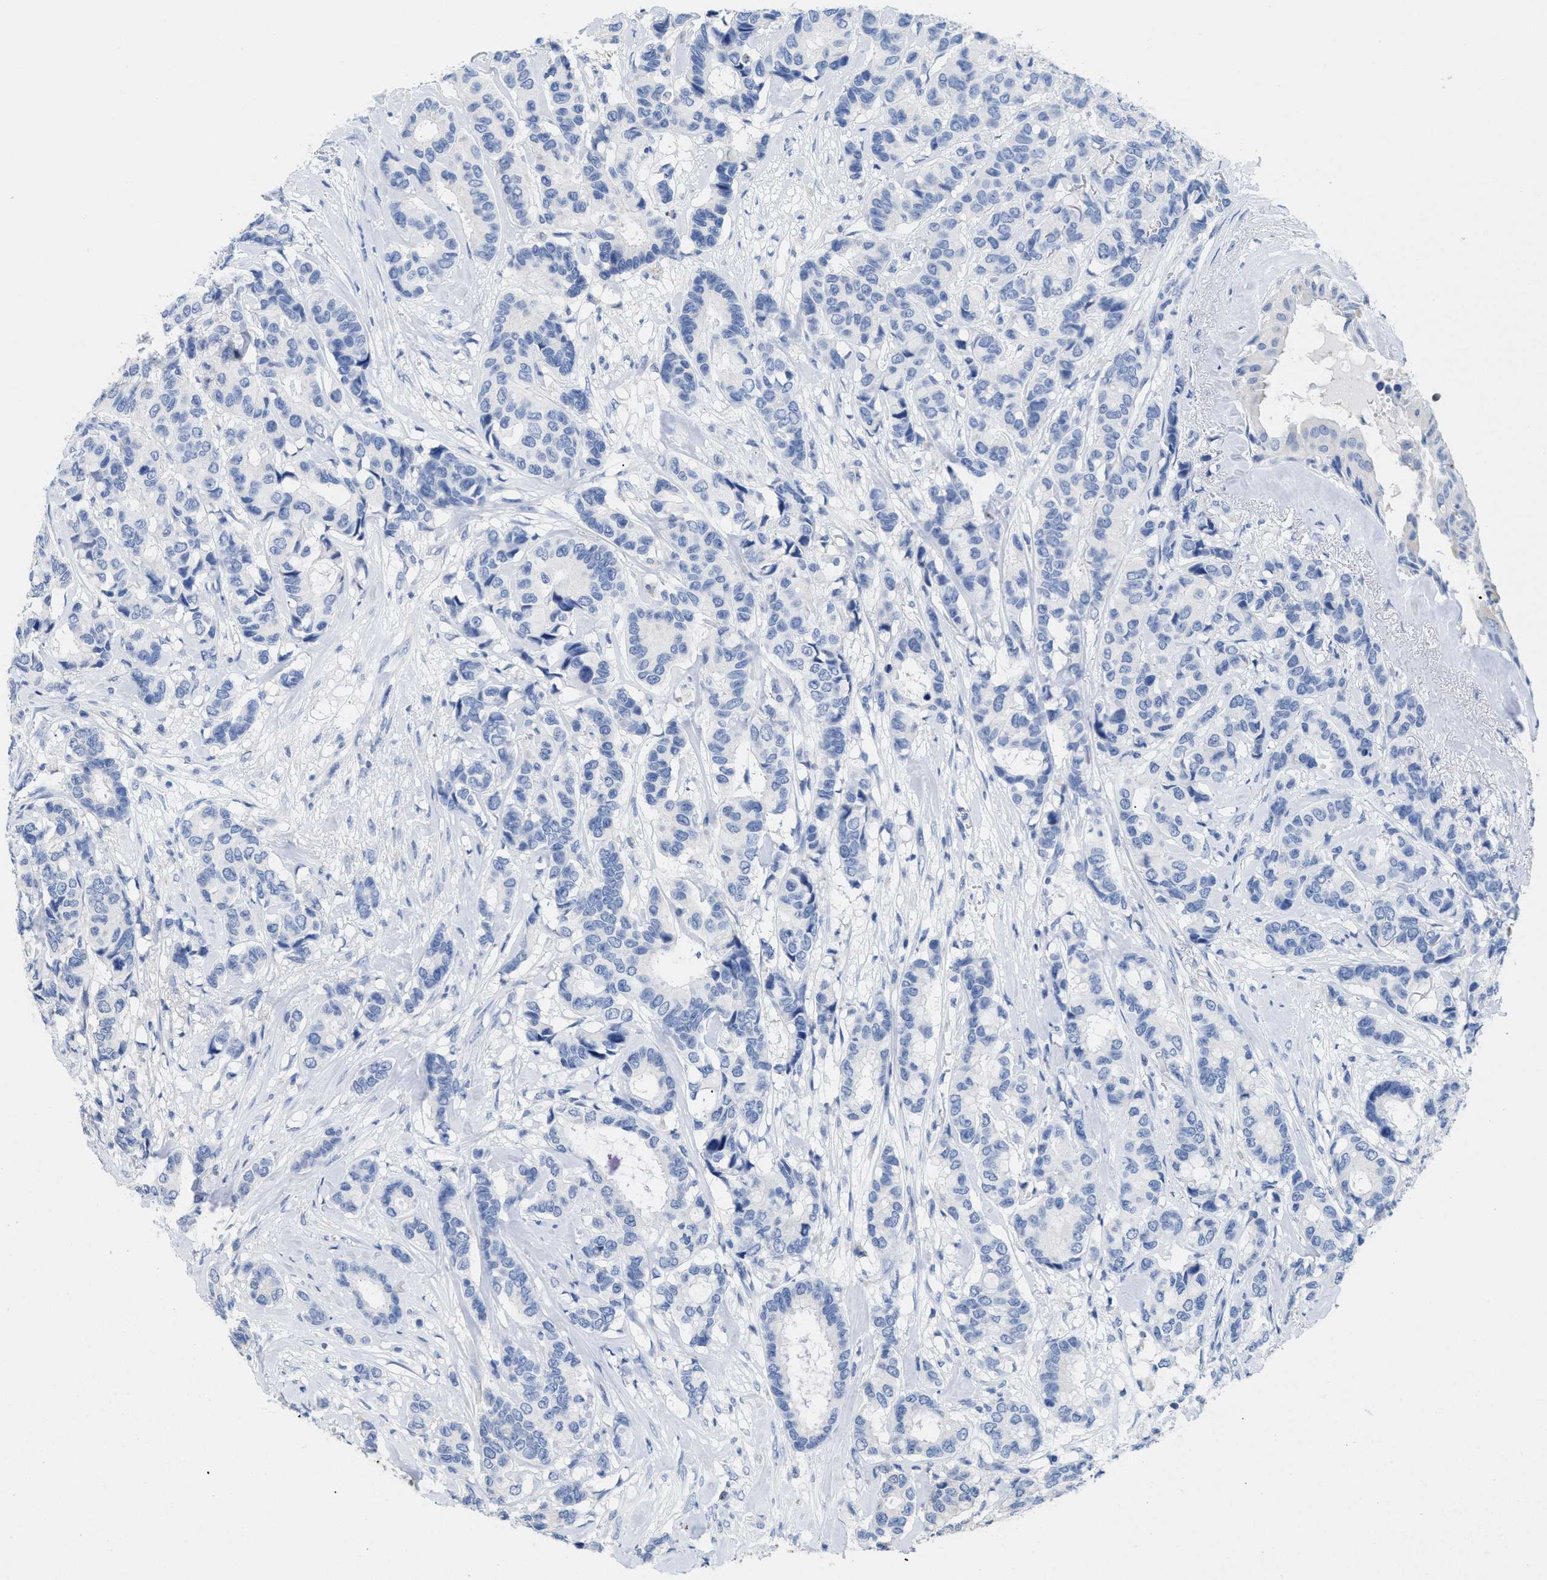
{"staining": {"intensity": "negative", "quantity": "none", "location": "none"}, "tissue": "breast cancer", "cell_type": "Tumor cells", "image_type": "cancer", "snomed": [{"axis": "morphology", "description": "Duct carcinoma"}, {"axis": "topography", "description": "Breast"}], "caption": "Immunohistochemistry (IHC) histopathology image of neoplastic tissue: human breast cancer stained with DAB (3,3'-diaminobenzidine) demonstrates no significant protein positivity in tumor cells.", "gene": "APOBEC2", "patient": {"sex": "female", "age": 87}}